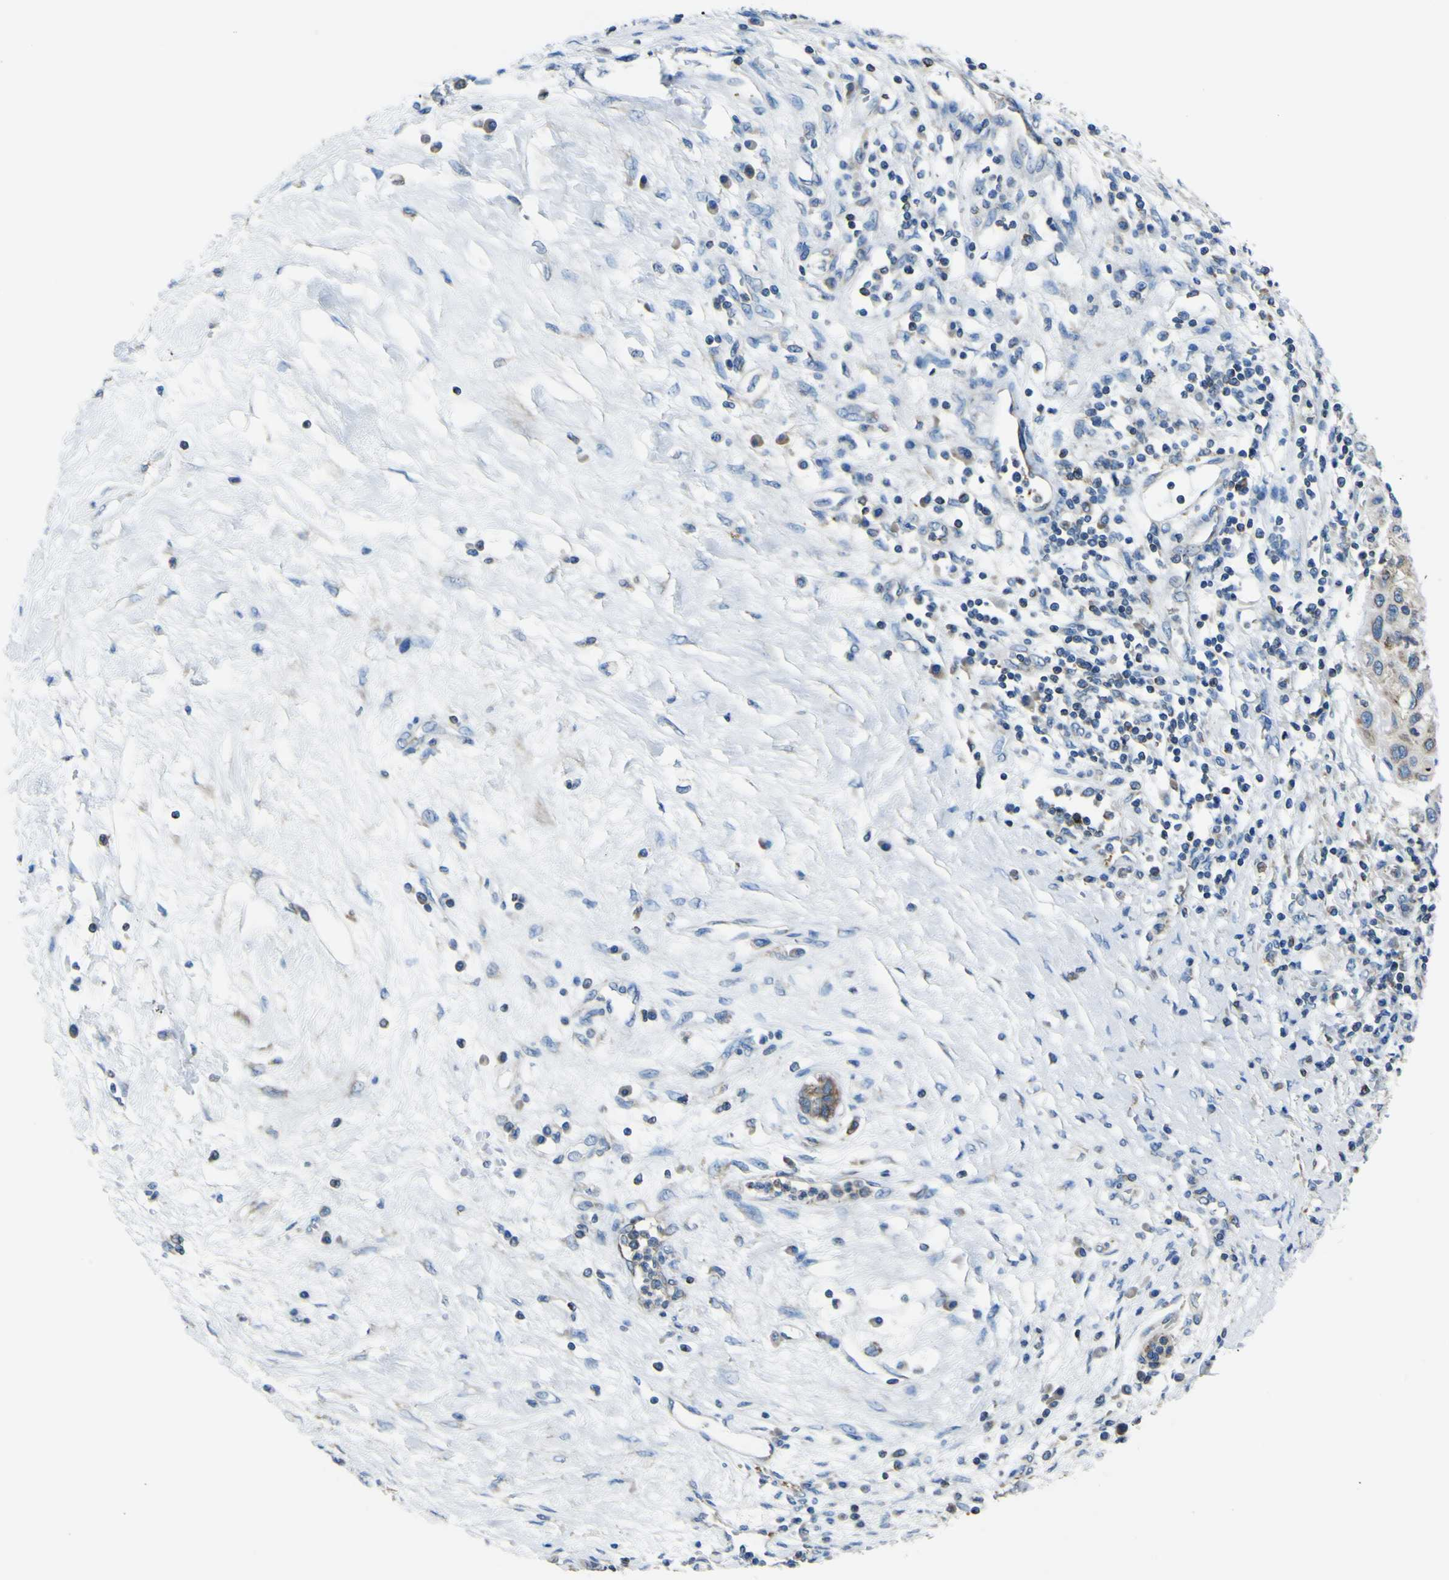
{"staining": {"intensity": "moderate", "quantity": "<25%", "location": "cytoplasmic/membranous"}, "tissue": "pancreatic cancer", "cell_type": "Tumor cells", "image_type": "cancer", "snomed": [{"axis": "morphology", "description": "Adenocarcinoma, NOS"}, {"axis": "topography", "description": "Pancreas"}], "caption": "Human pancreatic cancer stained with a brown dye demonstrates moderate cytoplasmic/membranous positive staining in approximately <25% of tumor cells.", "gene": "STIM1", "patient": {"sex": "female", "age": 70}}